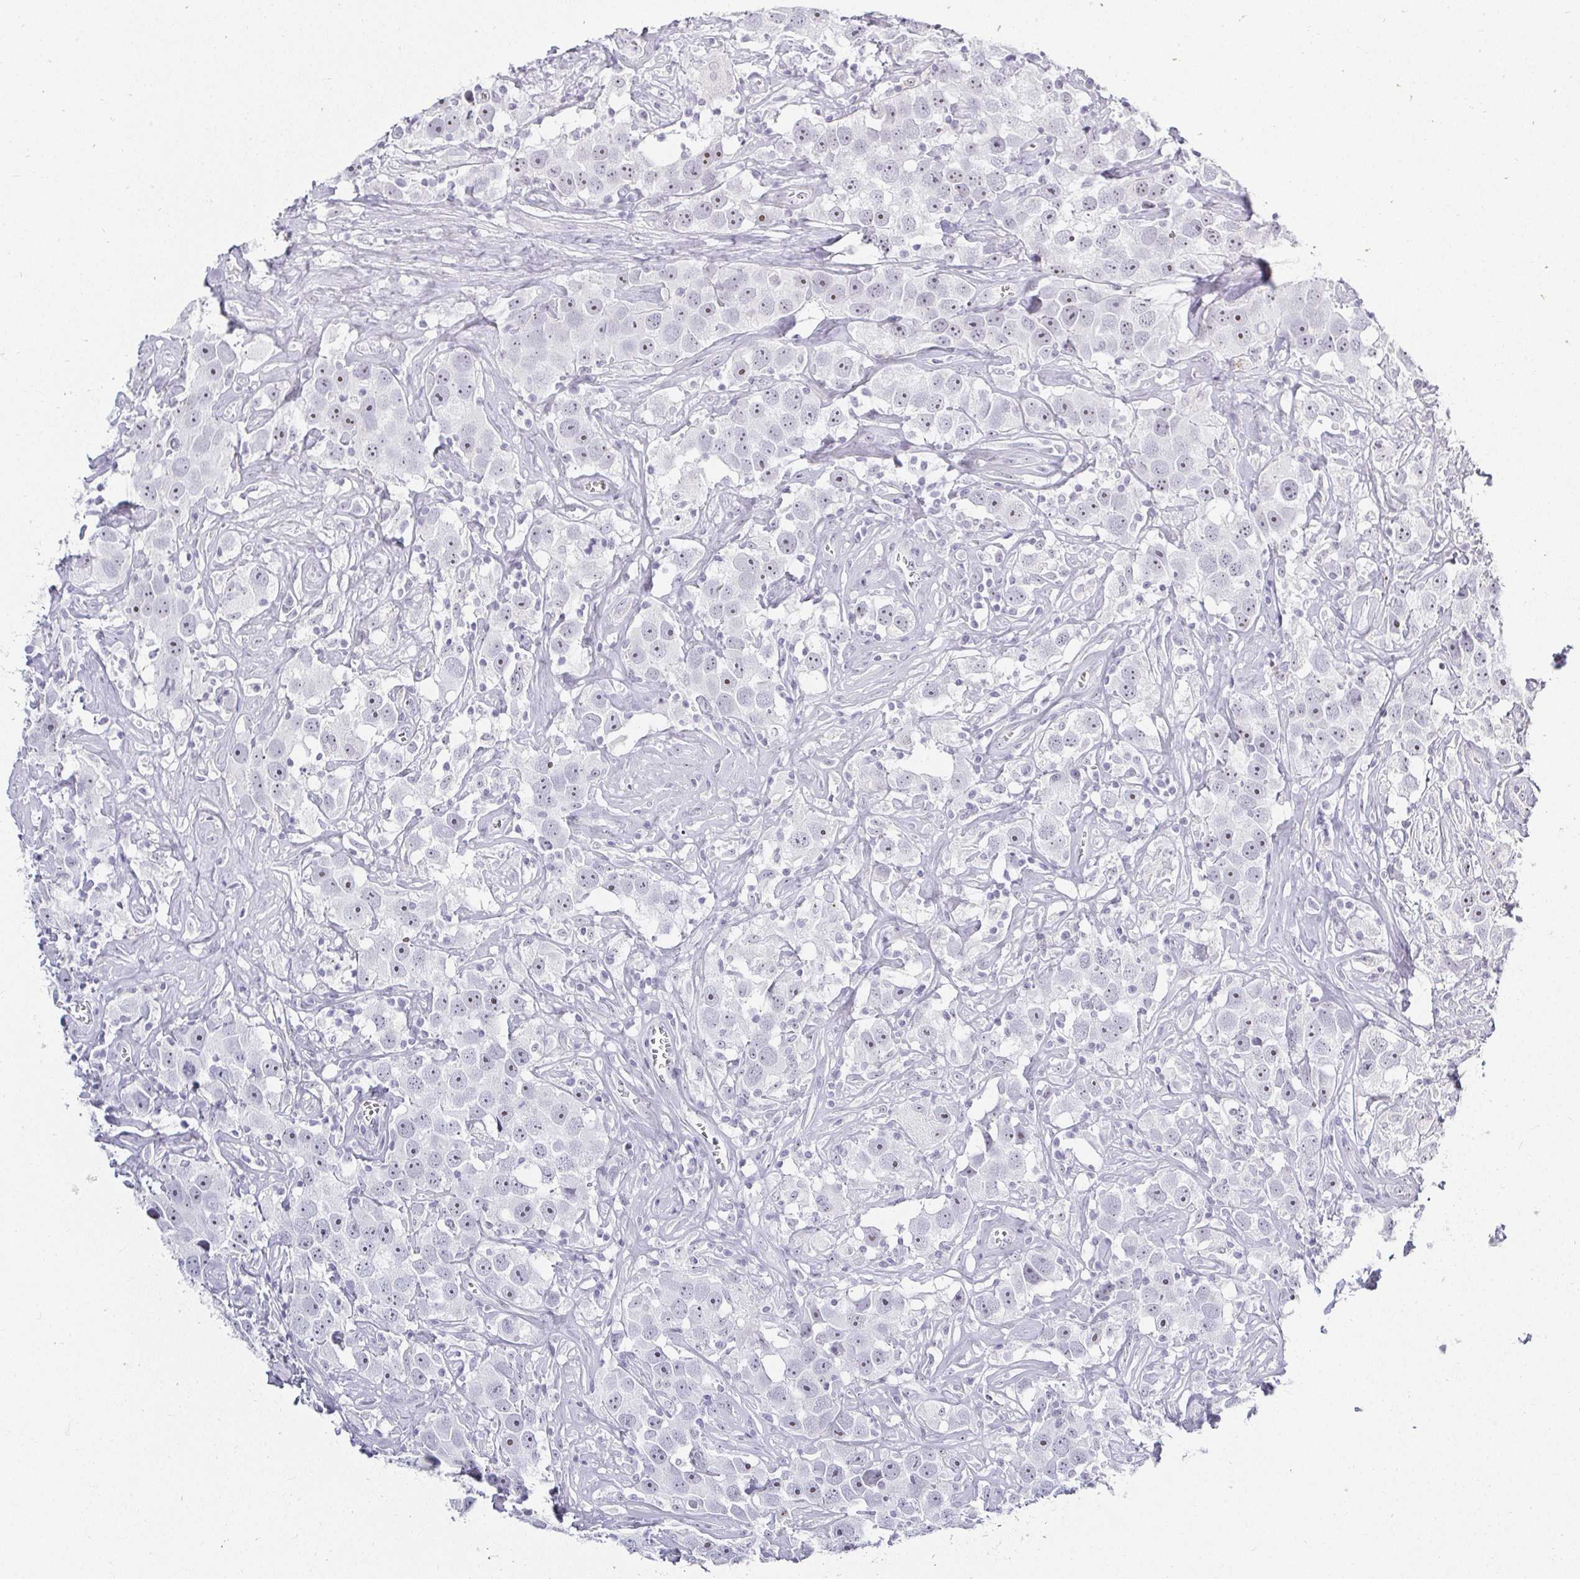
{"staining": {"intensity": "weak", "quantity": "<25%", "location": "nuclear"}, "tissue": "testis cancer", "cell_type": "Tumor cells", "image_type": "cancer", "snomed": [{"axis": "morphology", "description": "Seminoma, NOS"}, {"axis": "topography", "description": "Testis"}], "caption": "Tumor cells are negative for protein expression in human testis seminoma.", "gene": "ACAN", "patient": {"sex": "male", "age": 49}}